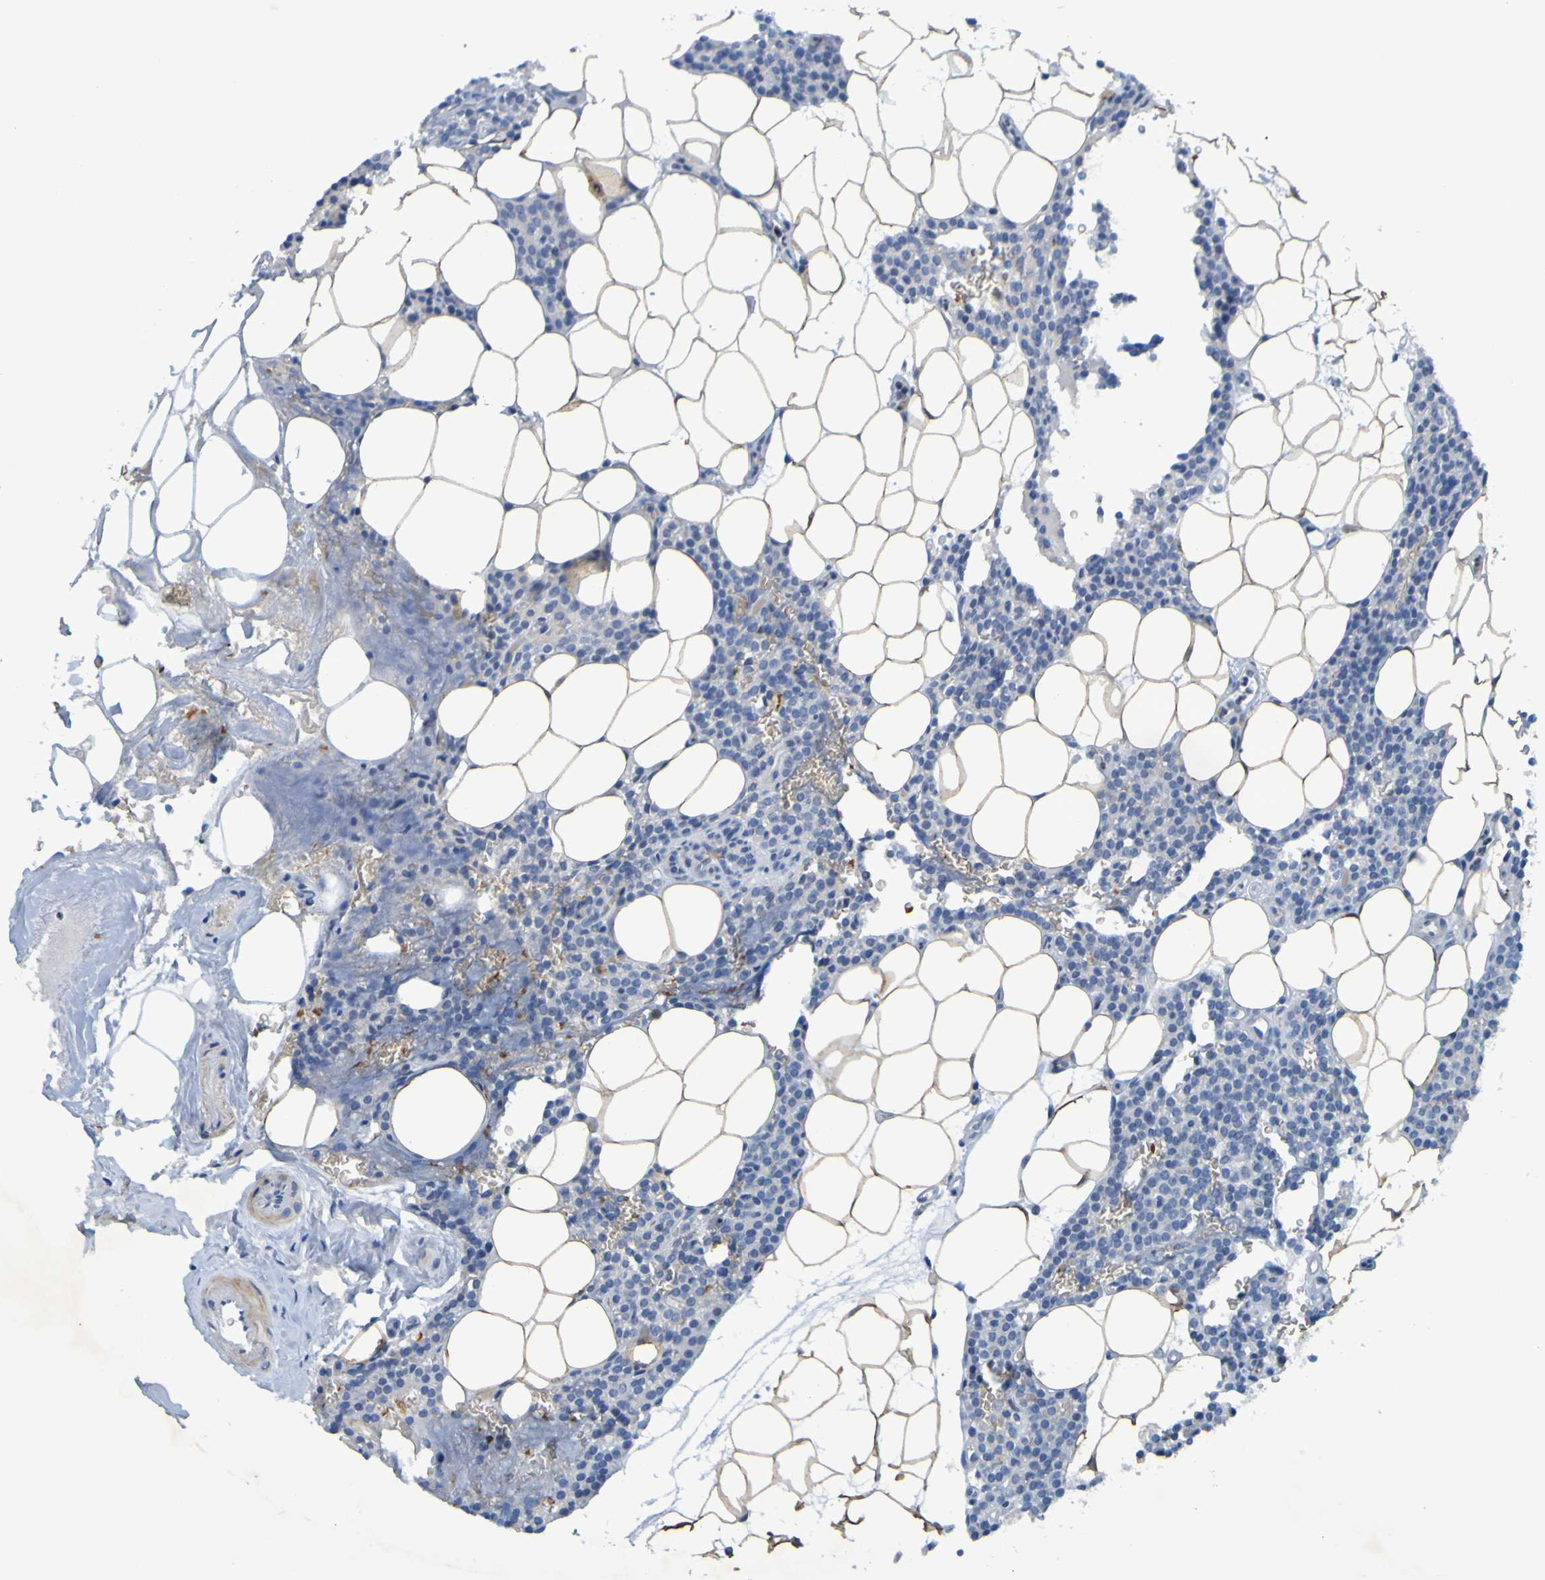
{"staining": {"intensity": "weak", "quantity": "<25%", "location": "nuclear"}, "tissue": "parathyroid gland", "cell_type": "Glandular cells", "image_type": "normal", "snomed": [{"axis": "morphology", "description": "Normal tissue, NOS"}, {"axis": "morphology", "description": "Adenoma, NOS"}, {"axis": "topography", "description": "Parathyroid gland"}], "caption": "This is a image of IHC staining of benign parathyroid gland, which shows no positivity in glandular cells. Brightfield microscopy of IHC stained with DAB (brown) and hematoxylin (blue), captured at high magnification.", "gene": "USP36", "patient": {"sex": "female", "age": 51}}